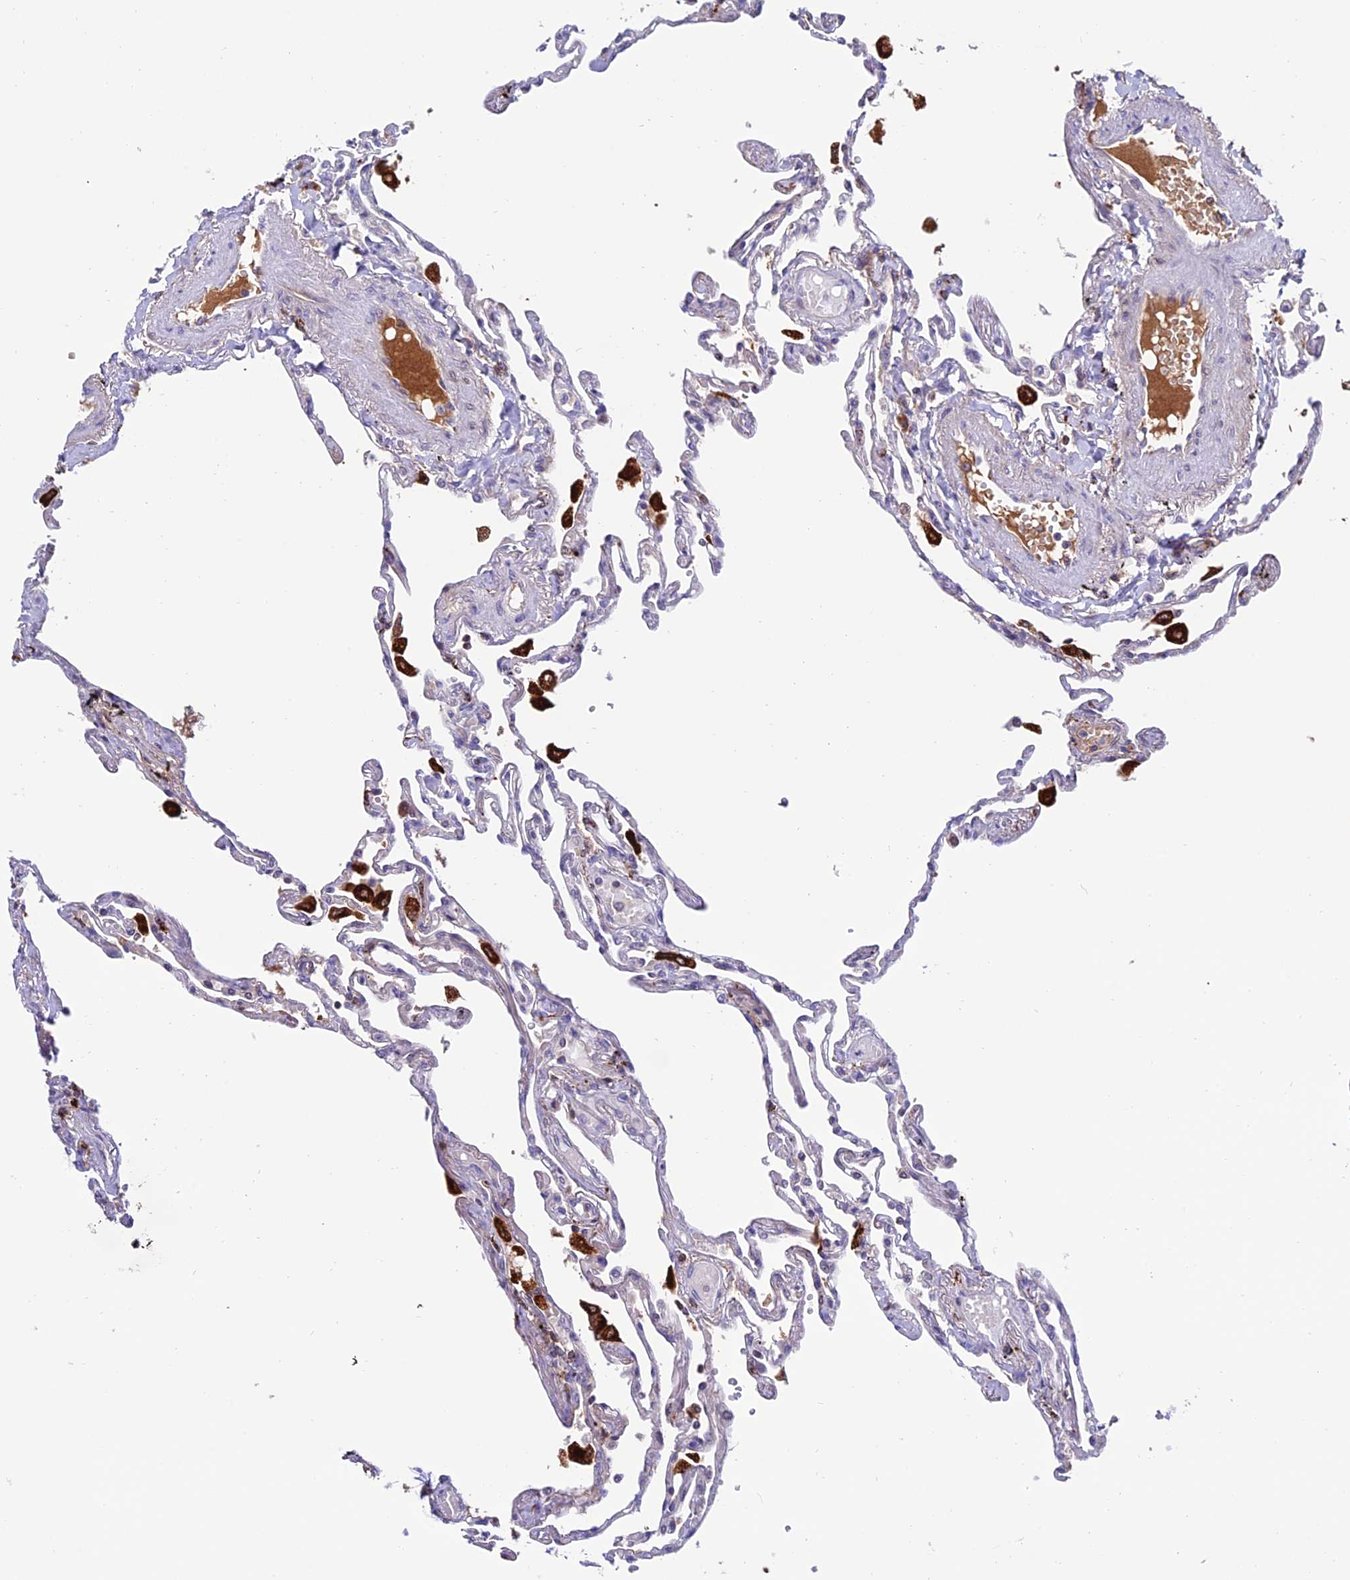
{"staining": {"intensity": "weak", "quantity": "25%-75%", "location": "cytoplasmic/membranous"}, "tissue": "lung", "cell_type": "Alveolar cells", "image_type": "normal", "snomed": [{"axis": "morphology", "description": "Normal tissue, NOS"}, {"axis": "topography", "description": "Lung"}], "caption": "Immunohistochemical staining of unremarkable human lung shows 25%-75% levels of weak cytoplasmic/membranous protein expression in approximately 25%-75% of alveolar cells. Immunohistochemistry stains the protein of interest in brown and the nuclei are stained blue.", "gene": "ARHGEF18", "patient": {"sex": "female", "age": 67}}